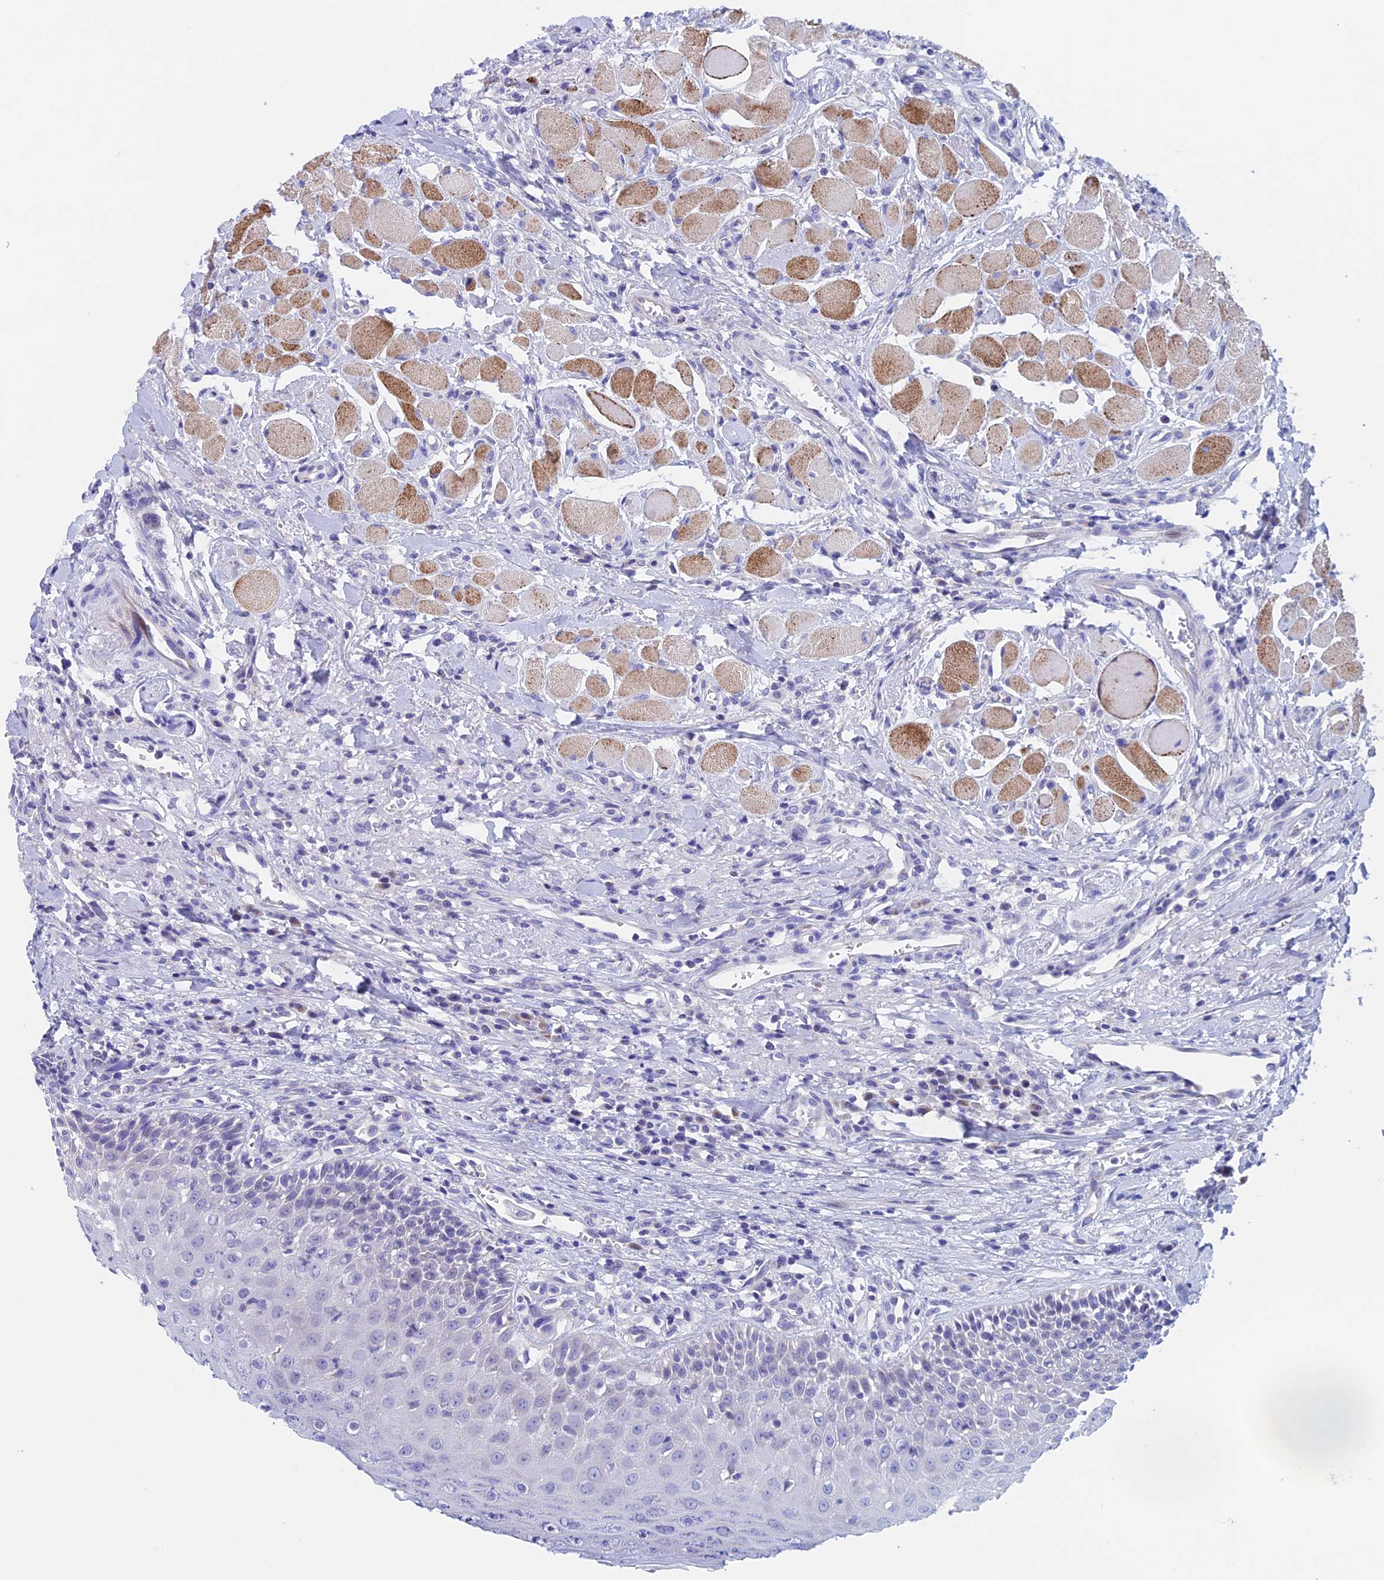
{"staining": {"intensity": "negative", "quantity": "none", "location": "none"}, "tissue": "oral mucosa", "cell_type": "Squamous epithelial cells", "image_type": "normal", "snomed": [{"axis": "morphology", "description": "Normal tissue, NOS"}, {"axis": "topography", "description": "Oral tissue"}], "caption": "A high-resolution image shows immunohistochemistry (IHC) staining of unremarkable oral mucosa, which shows no significant staining in squamous epithelial cells.", "gene": "PSMC3IP", "patient": {"sex": "female", "age": 70}}